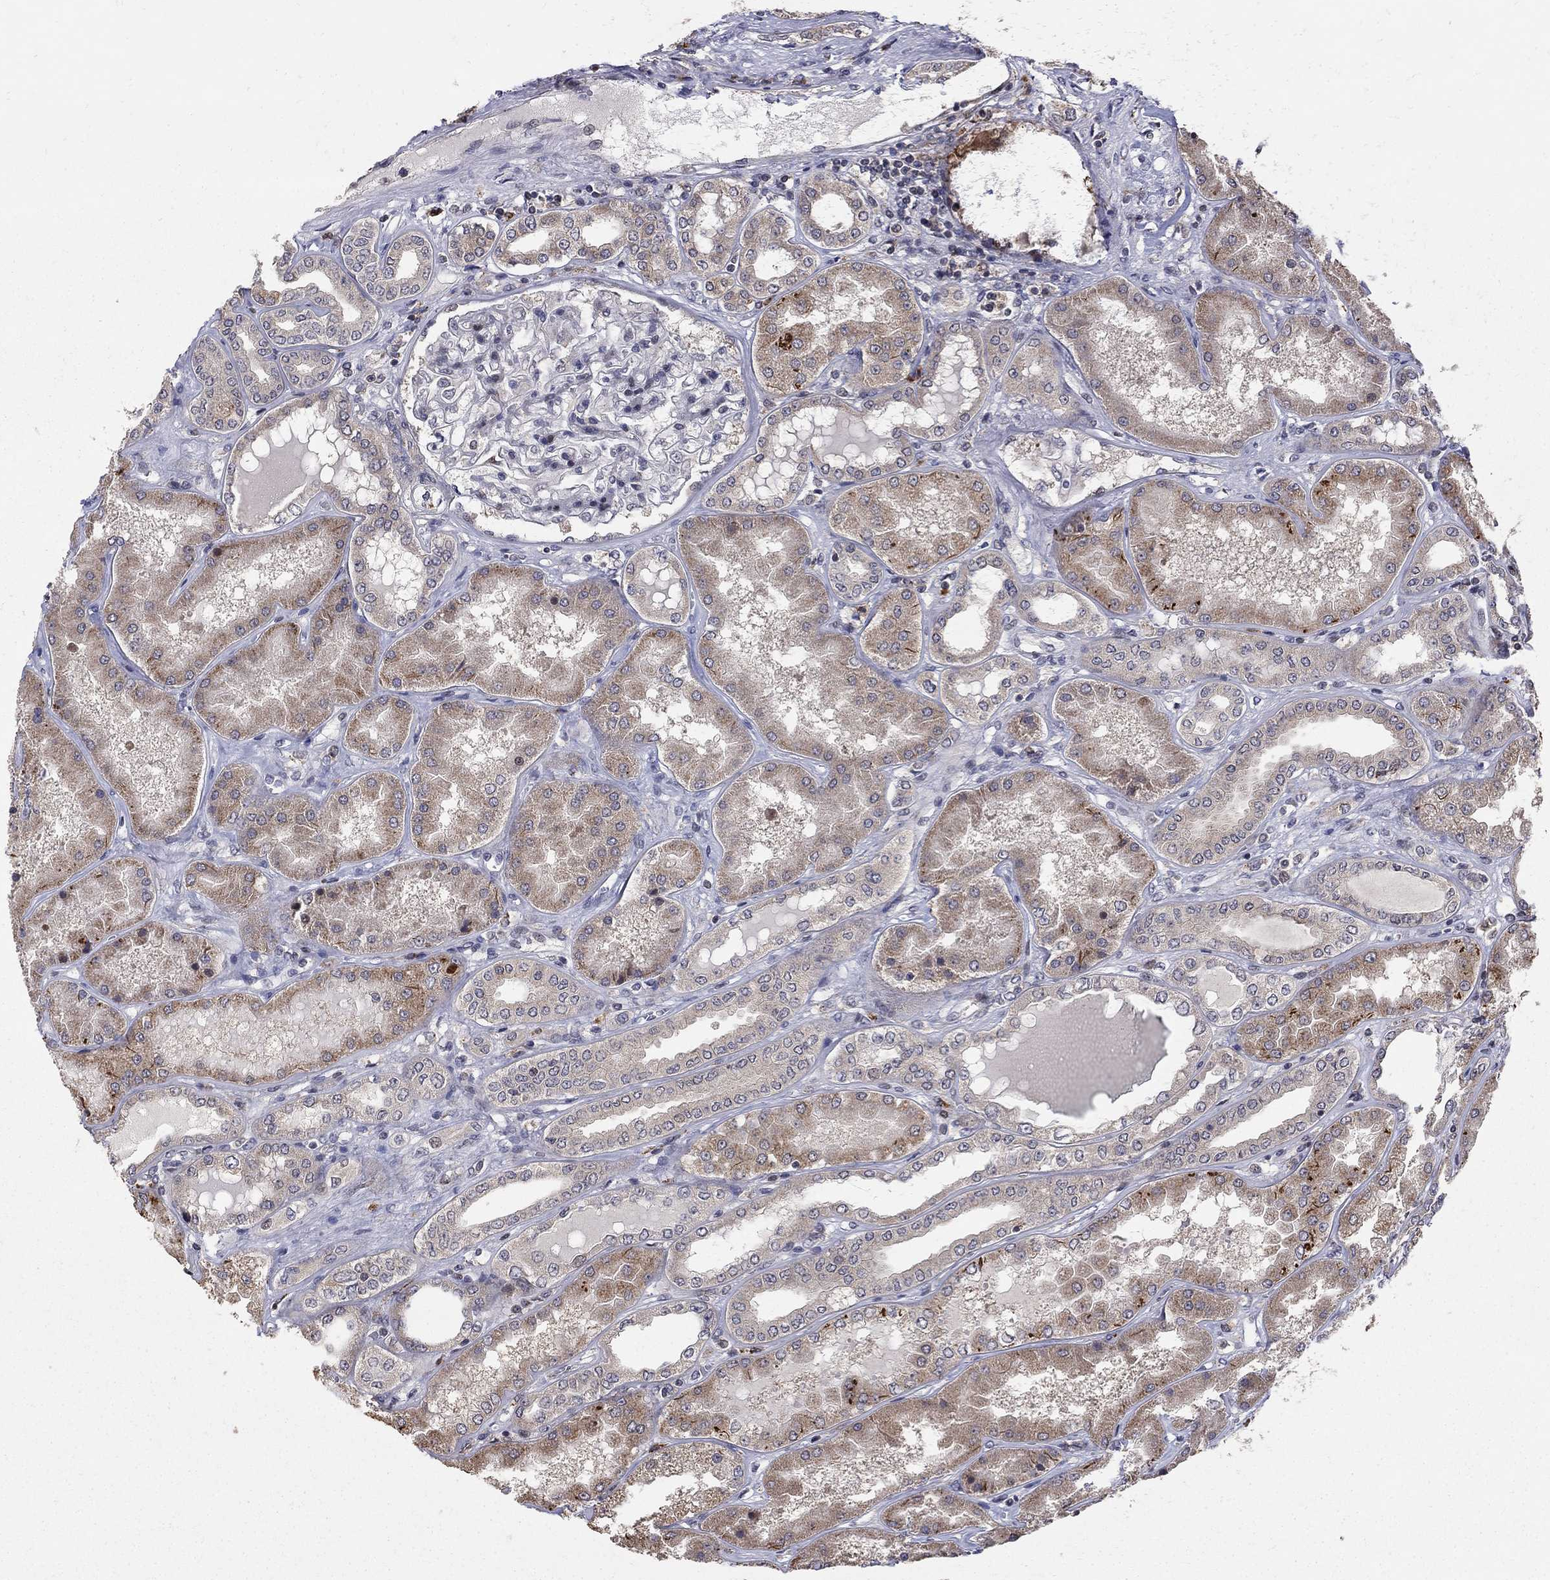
{"staining": {"intensity": "negative", "quantity": "none", "location": "none"}, "tissue": "kidney", "cell_type": "Cells in glomeruli", "image_type": "normal", "snomed": [{"axis": "morphology", "description": "Normal tissue, NOS"}, {"axis": "topography", "description": "Kidney"}], "caption": "Immunohistochemistry (IHC) photomicrograph of normal human kidney stained for a protein (brown), which demonstrates no positivity in cells in glomeruli.", "gene": "LPCAT4", "patient": {"sex": "female", "age": 56}}